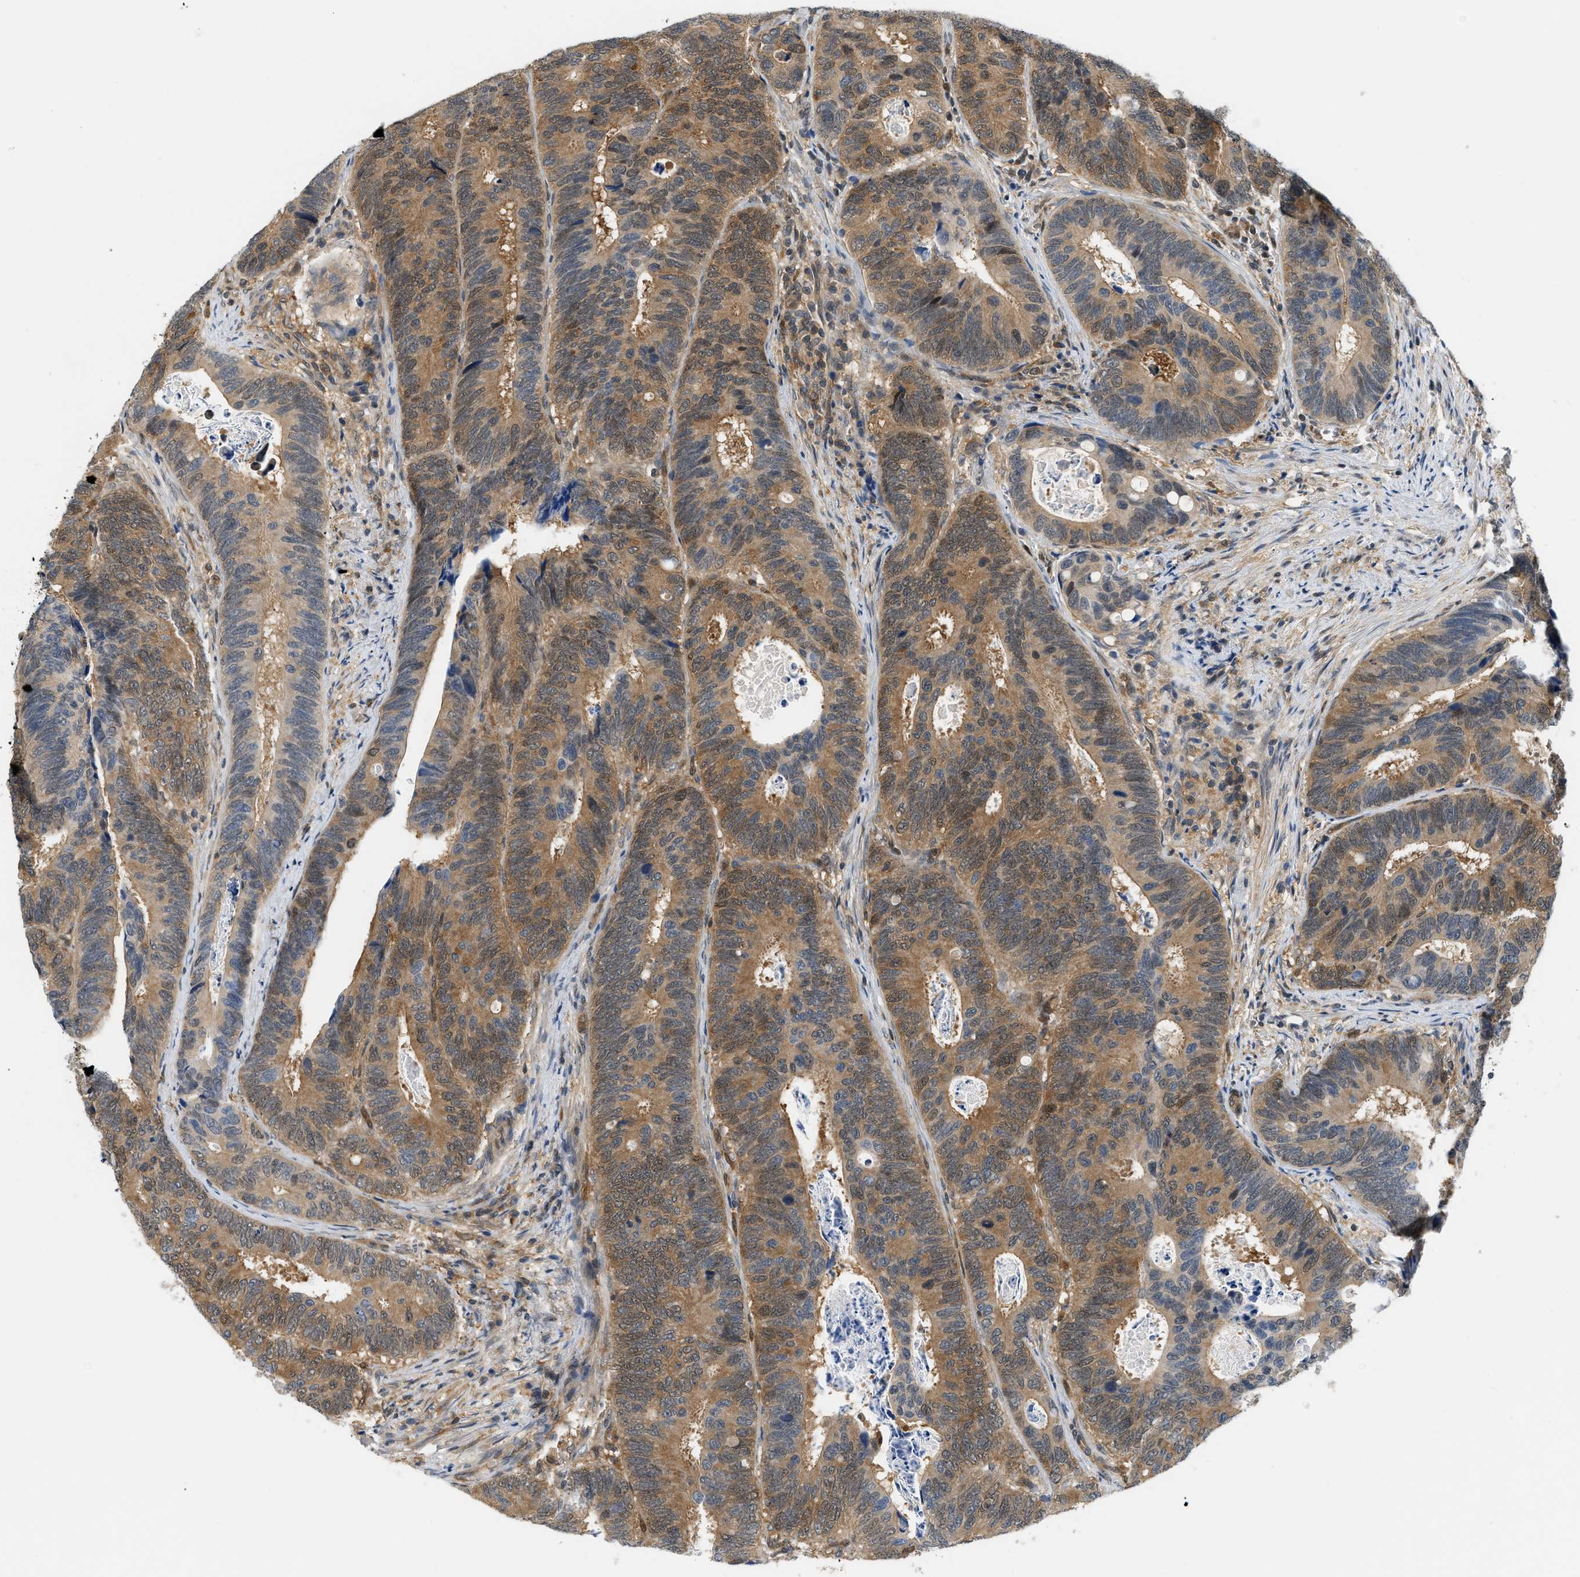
{"staining": {"intensity": "moderate", "quantity": ">75%", "location": "cytoplasmic/membranous,nuclear"}, "tissue": "colorectal cancer", "cell_type": "Tumor cells", "image_type": "cancer", "snomed": [{"axis": "morphology", "description": "Inflammation, NOS"}, {"axis": "morphology", "description": "Adenocarcinoma, NOS"}, {"axis": "topography", "description": "Colon"}], "caption": "Human colorectal cancer stained for a protein (brown) displays moderate cytoplasmic/membranous and nuclear positive positivity in approximately >75% of tumor cells.", "gene": "EIF4EBP2", "patient": {"sex": "male", "age": 72}}